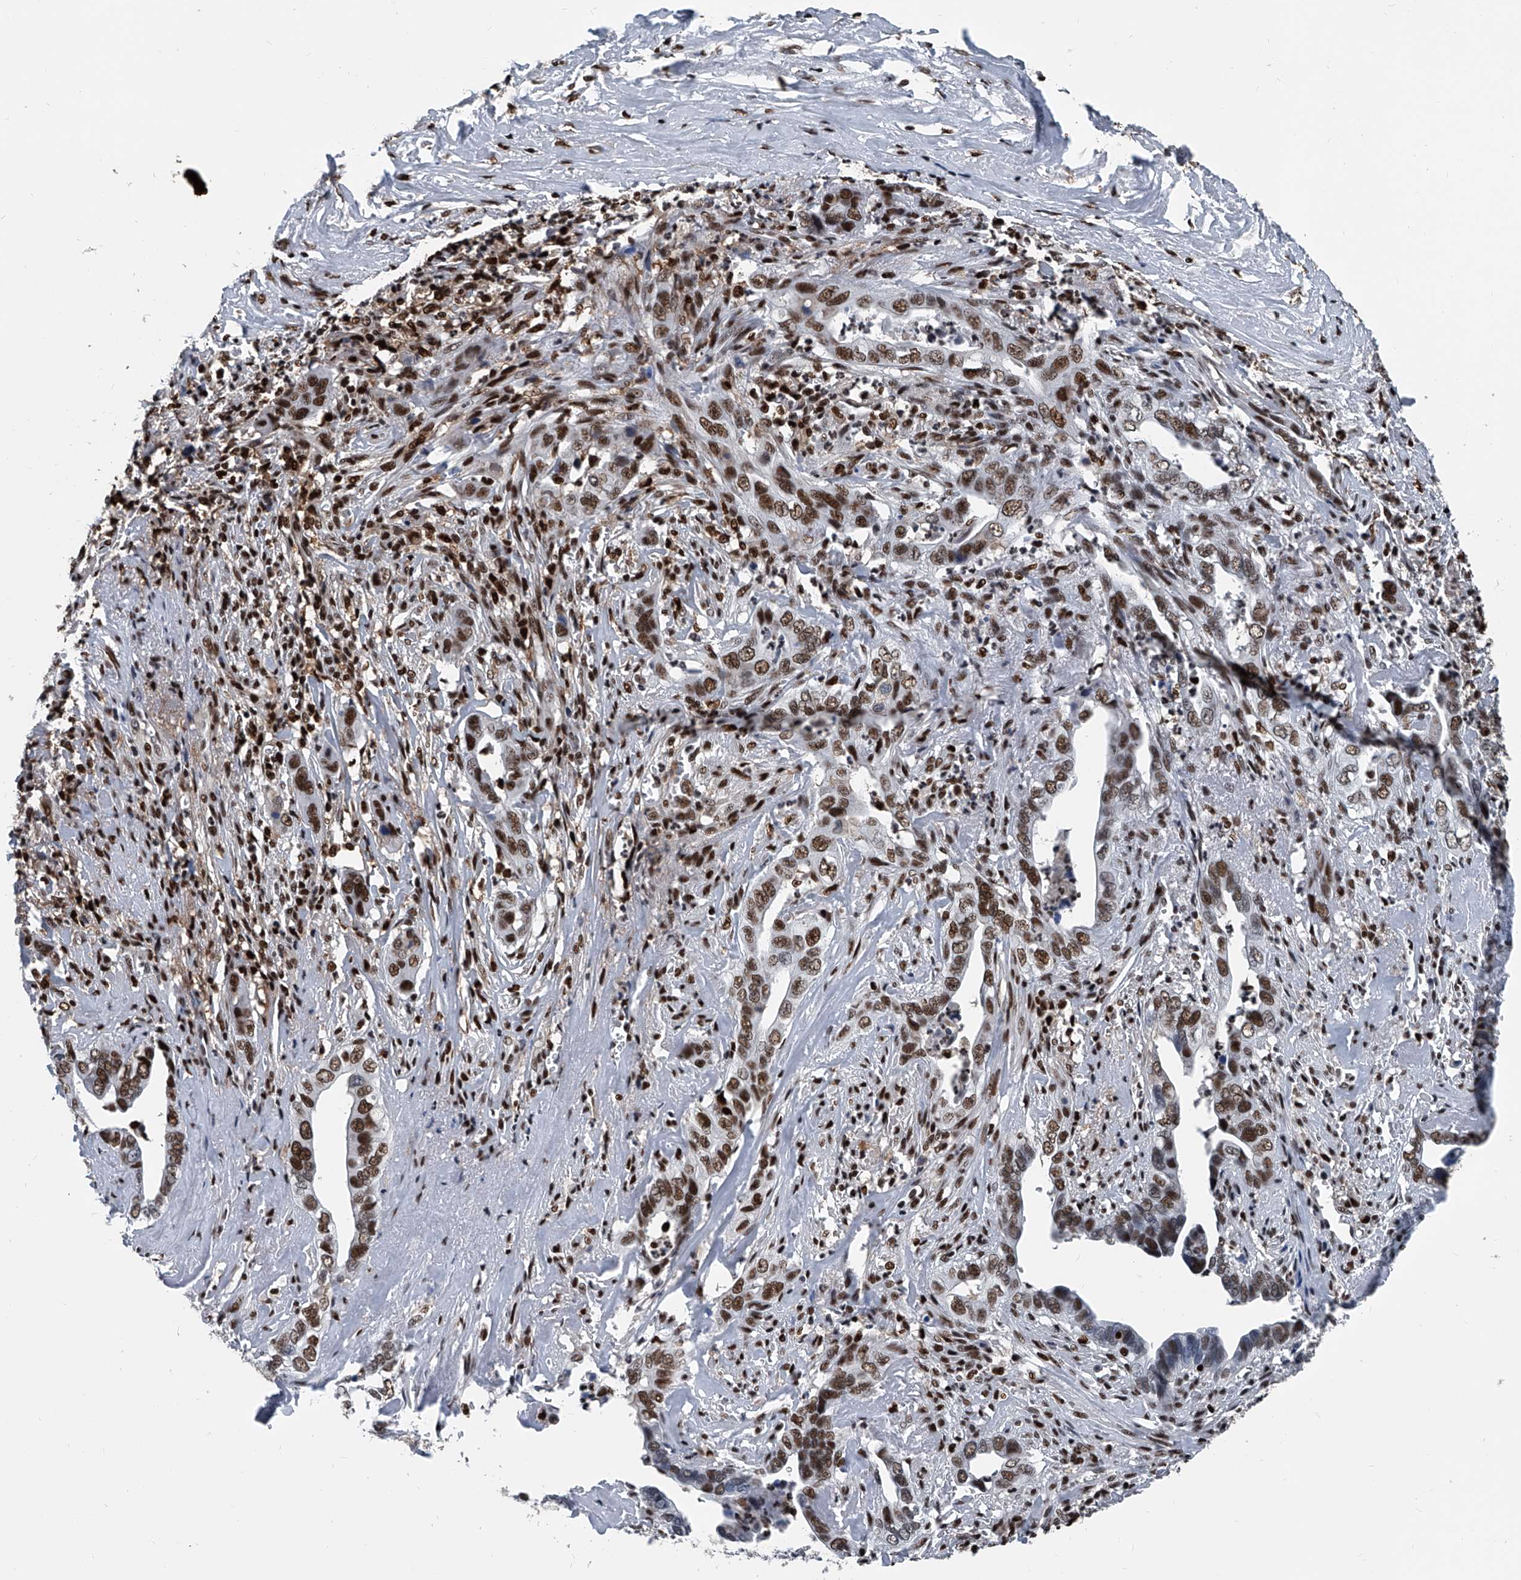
{"staining": {"intensity": "moderate", "quantity": ">75%", "location": "nuclear"}, "tissue": "liver cancer", "cell_type": "Tumor cells", "image_type": "cancer", "snomed": [{"axis": "morphology", "description": "Cholangiocarcinoma"}, {"axis": "topography", "description": "Liver"}], "caption": "A medium amount of moderate nuclear positivity is present in approximately >75% of tumor cells in liver cancer tissue.", "gene": "FKBP5", "patient": {"sex": "female", "age": 79}}